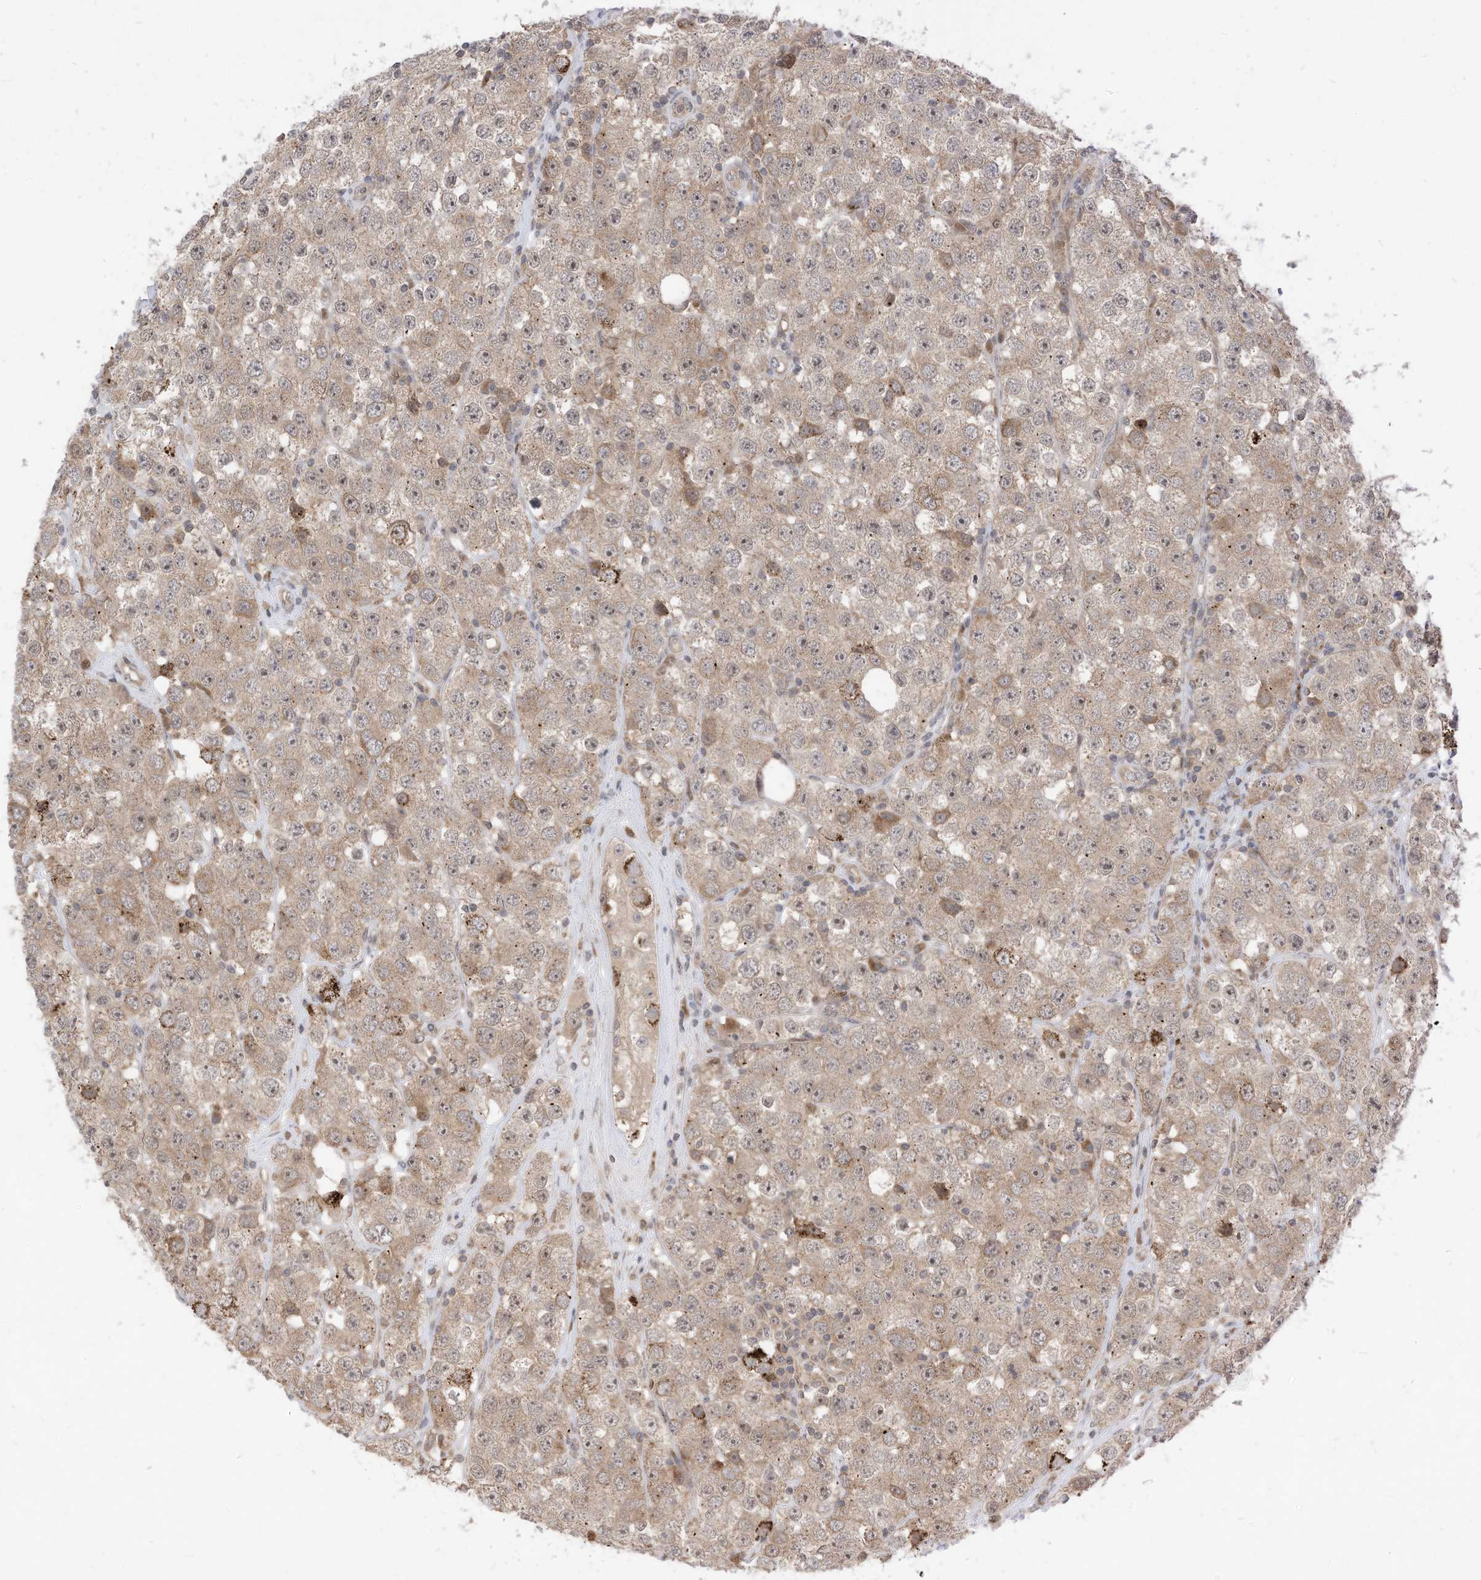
{"staining": {"intensity": "moderate", "quantity": "25%-75%", "location": "cytoplasmic/membranous"}, "tissue": "testis cancer", "cell_type": "Tumor cells", "image_type": "cancer", "snomed": [{"axis": "morphology", "description": "Seminoma, NOS"}, {"axis": "topography", "description": "Testis"}], "caption": "Immunohistochemical staining of human testis seminoma exhibits moderate cytoplasmic/membranous protein expression in approximately 25%-75% of tumor cells.", "gene": "CNKSR1", "patient": {"sex": "male", "age": 28}}